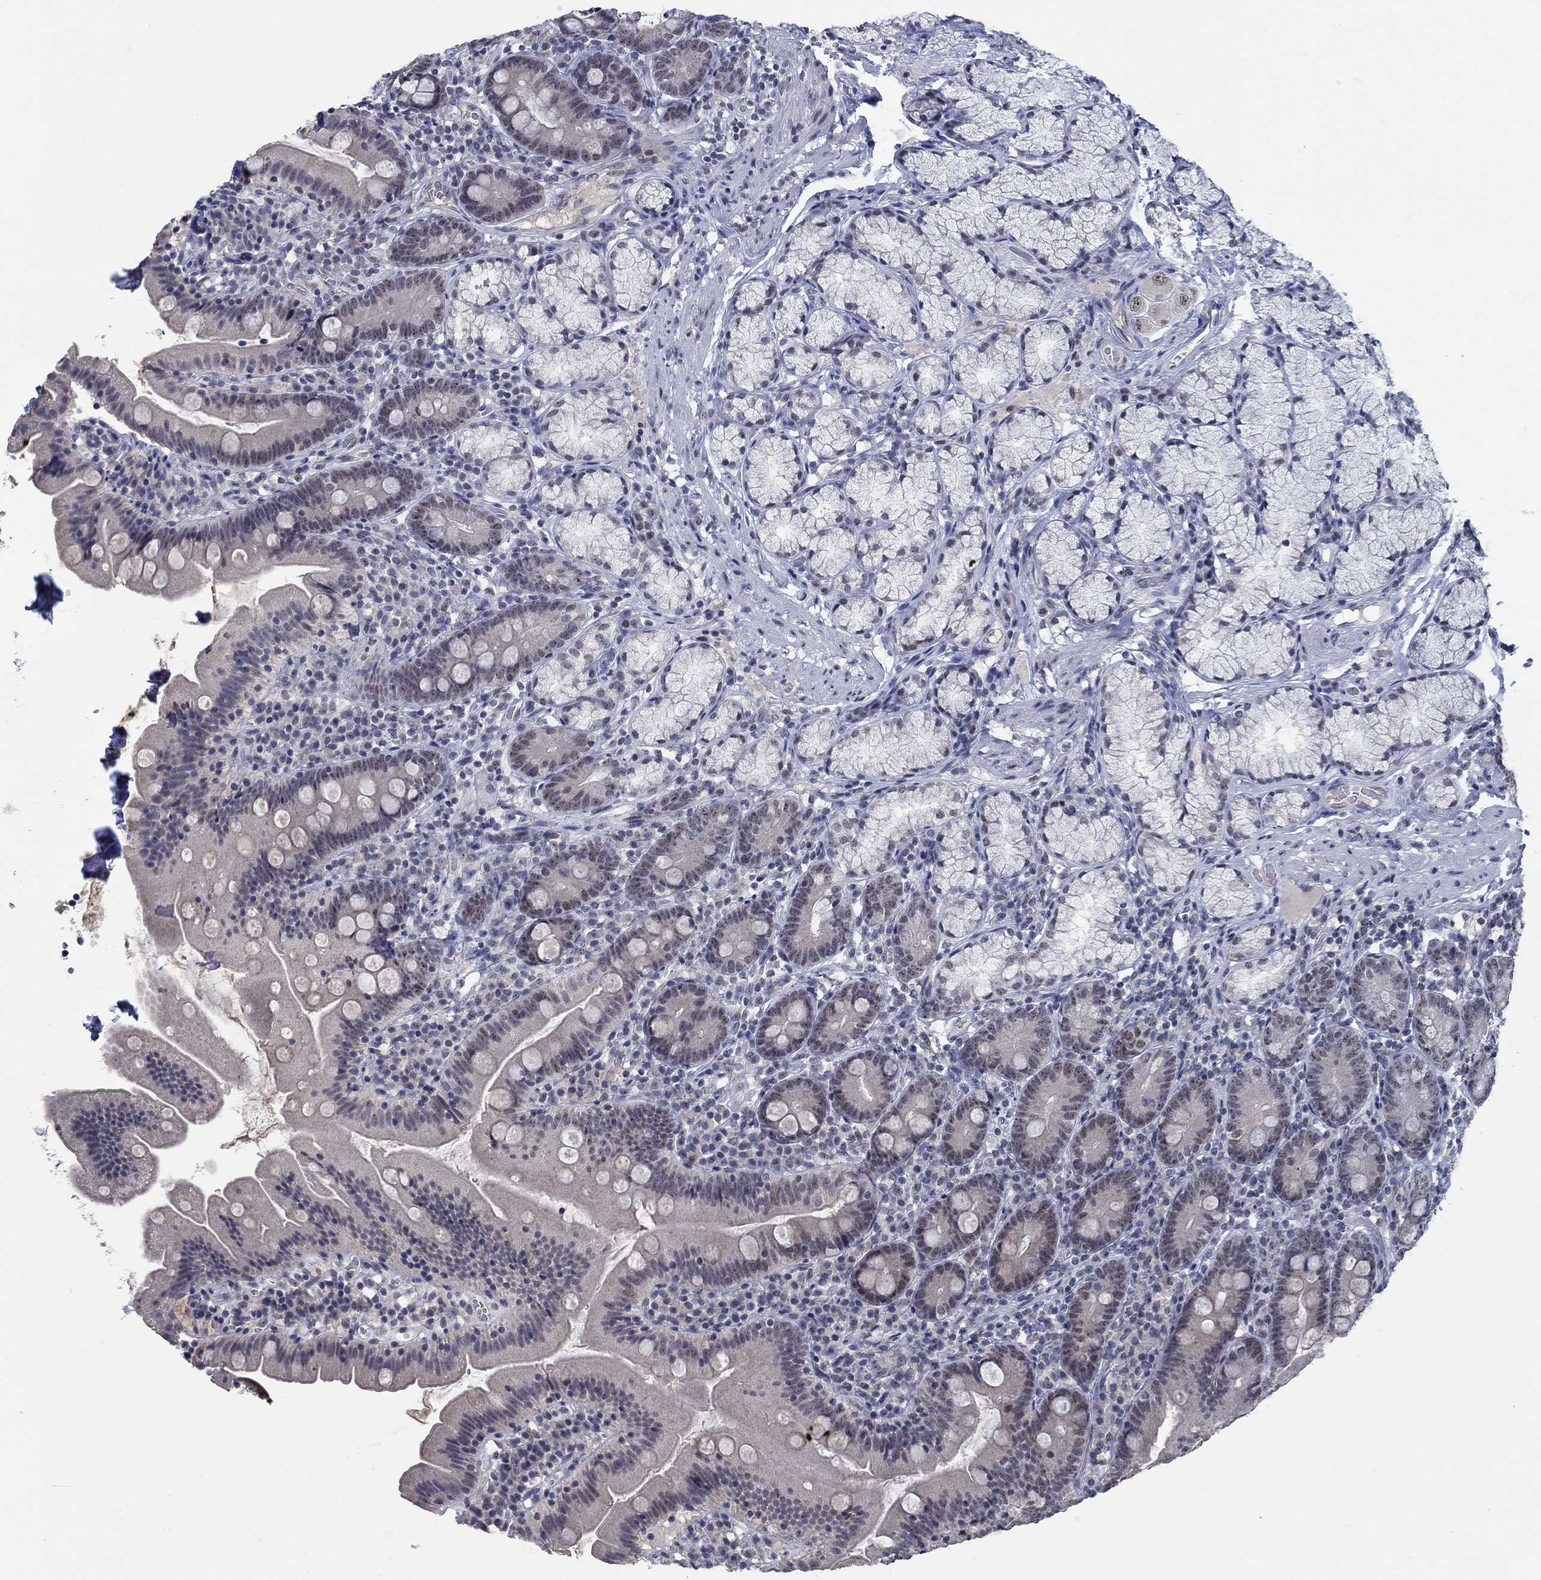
{"staining": {"intensity": "negative", "quantity": "none", "location": "none"}, "tissue": "duodenum", "cell_type": "Glandular cells", "image_type": "normal", "snomed": [{"axis": "morphology", "description": "Normal tissue, NOS"}, {"axis": "topography", "description": "Duodenum"}], "caption": "The immunohistochemistry (IHC) histopathology image has no significant positivity in glandular cells of duodenum.", "gene": "HTN1", "patient": {"sex": "female", "age": 67}}